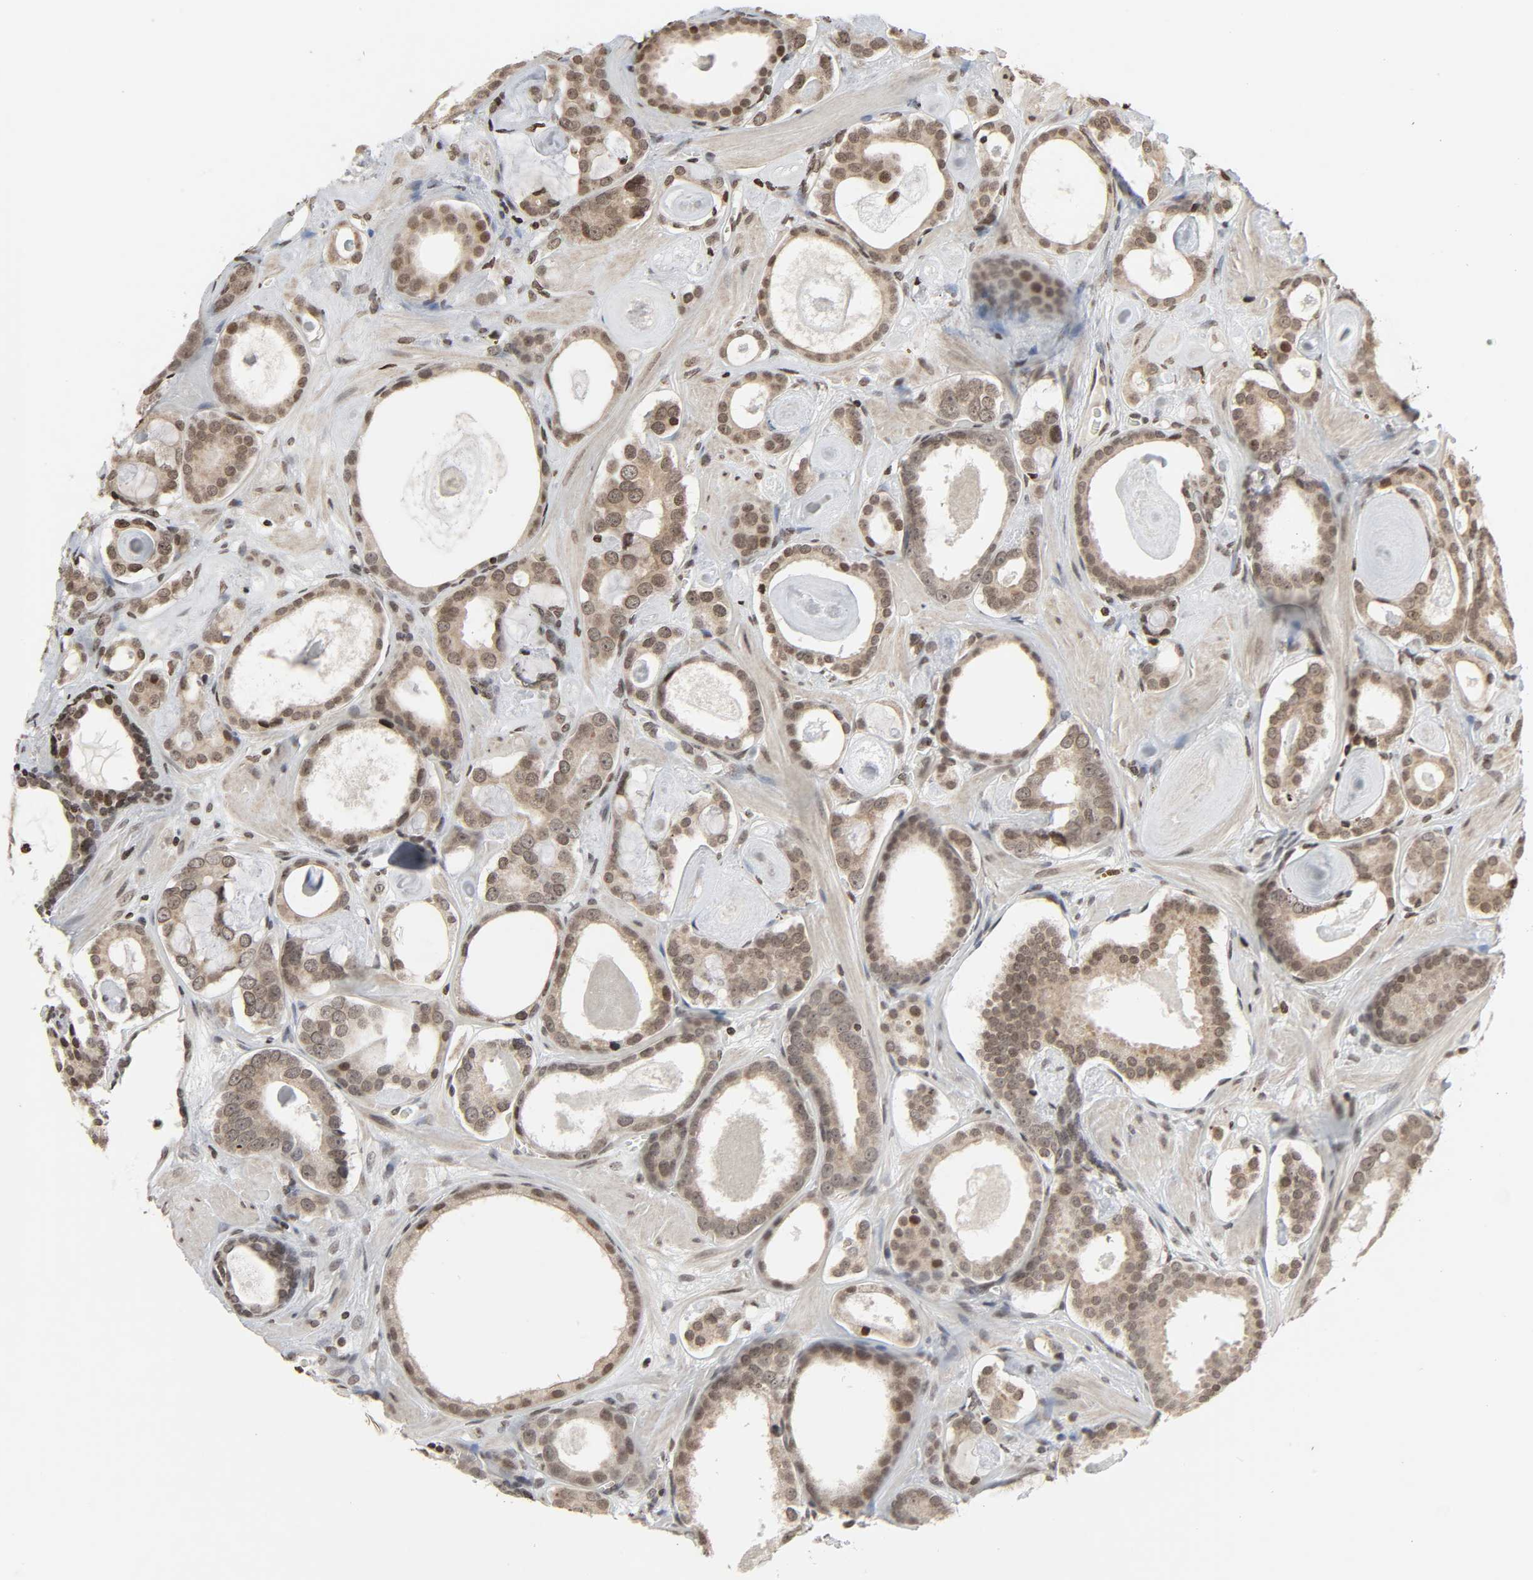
{"staining": {"intensity": "moderate", "quantity": ">75%", "location": "nuclear"}, "tissue": "prostate cancer", "cell_type": "Tumor cells", "image_type": "cancer", "snomed": [{"axis": "morphology", "description": "Adenocarcinoma, Low grade"}, {"axis": "topography", "description": "Prostate"}], "caption": "Immunohistochemical staining of human low-grade adenocarcinoma (prostate) displays medium levels of moderate nuclear protein expression in approximately >75% of tumor cells.", "gene": "ELAVL1", "patient": {"sex": "male", "age": 57}}